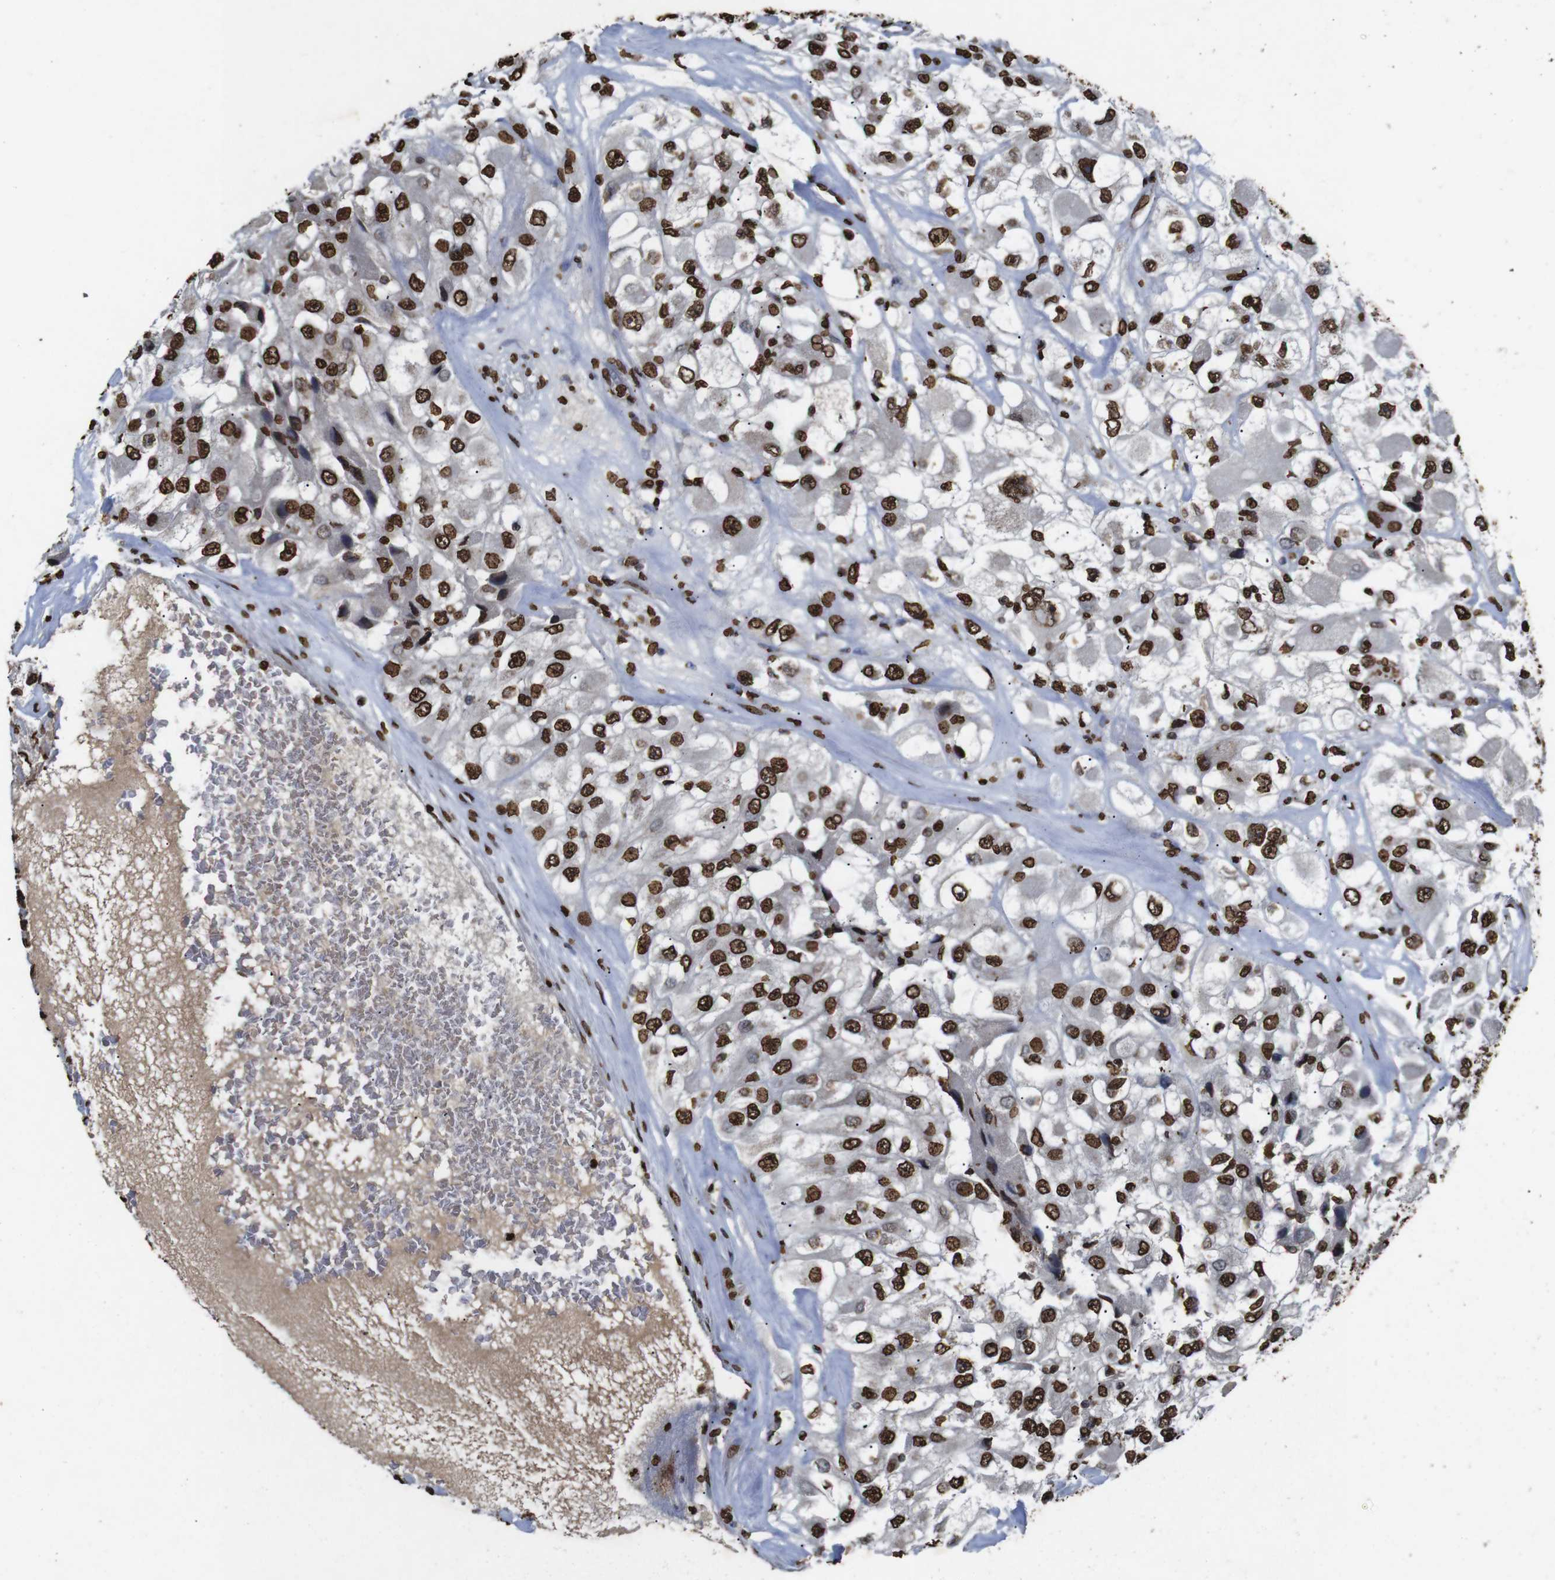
{"staining": {"intensity": "strong", "quantity": ">75%", "location": "nuclear"}, "tissue": "renal cancer", "cell_type": "Tumor cells", "image_type": "cancer", "snomed": [{"axis": "morphology", "description": "Adenocarcinoma, NOS"}, {"axis": "topography", "description": "Kidney"}], "caption": "Immunohistochemical staining of human renal cancer (adenocarcinoma) displays strong nuclear protein positivity in approximately >75% of tumor cells.", "gene": "MDM2", "patient": {"sex": "female", "age": 52}}